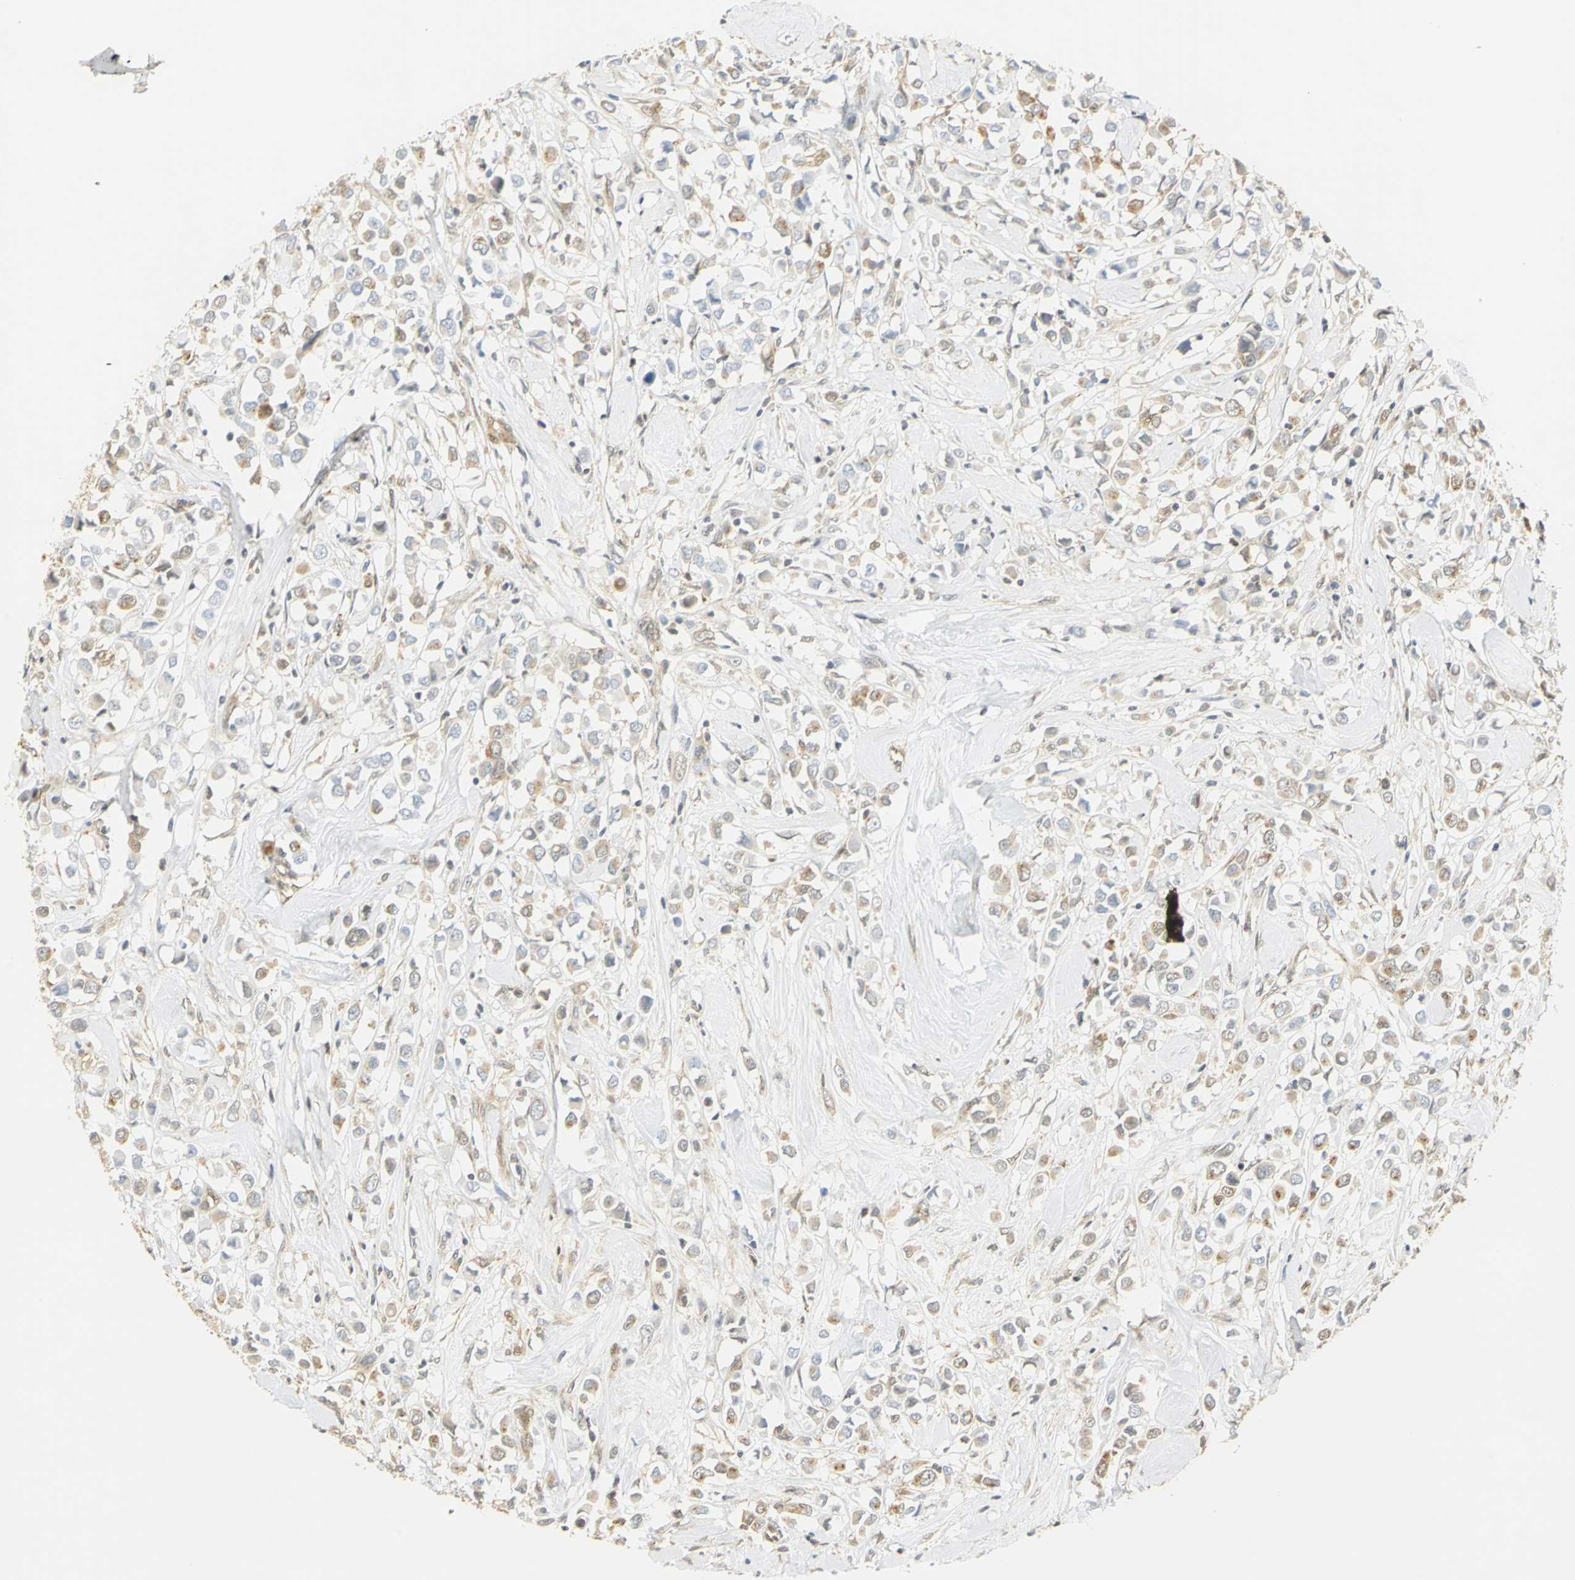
{"staining": {"intensity": "moderate", "quantity": "25%-75%", "location": "cytoplasmic/membranous"}, "tissue": "breast cancer", "cell_type": "Tumor cells", "image_type": "cancer", "snomed": [{"axis": "morphology", "description": "Duct carcinoma"}, {"axis": "topography", "description": "Breast"}], "caption": "Breast cancer tissue reveals moderate cytoplasmic/membranous positivity in approximately 25%-75% of tumor cells", "gene": "DDX5", "patient": {"sex": "female", "age": 61}}